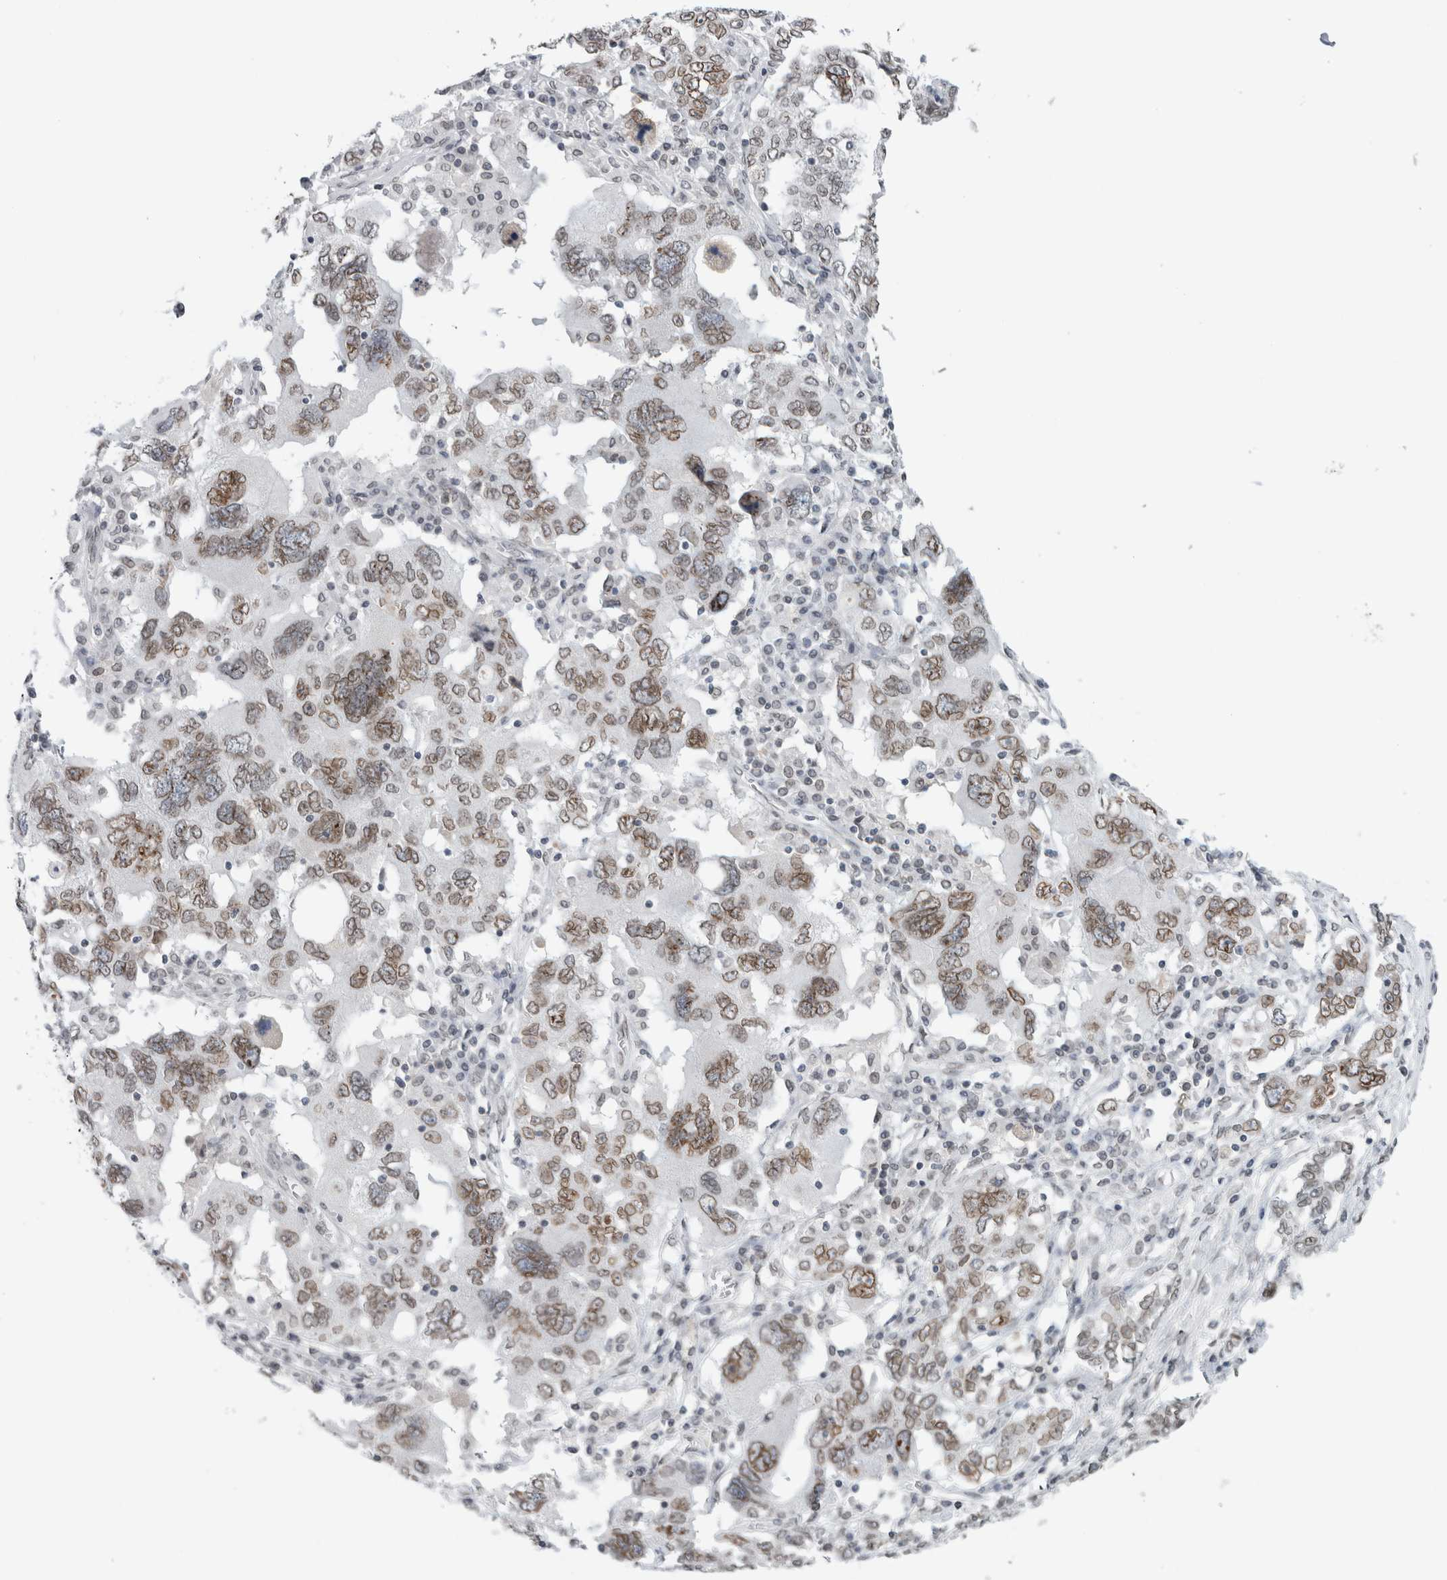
{"staining": {"intensity": "weak", "quantity": ">75%", "location": "cytoplasmic/membranous,nuclear"}, "tissue": "ovarian cancer", "cell_type": "Tumor cells", "image_type": "cancer", "snomed": [{"axis": "morphology", "description": "Carcinoma, endometroid"}, {"axis": "topography", "description": "Ovary"}], "caption": "High-magnification brightfield microscopy of ovarian cancer stained with DAB (3,3'-diaminobenzidine) (brown) and counterstained with hematoxylin (blue). tumor cells exhibit weak cytoplasmic/membranous and nuclear expression is identified in approximately>75% of cells.", "gene": "ZNF770", "patient": {"sex": "female", "age": 62}}